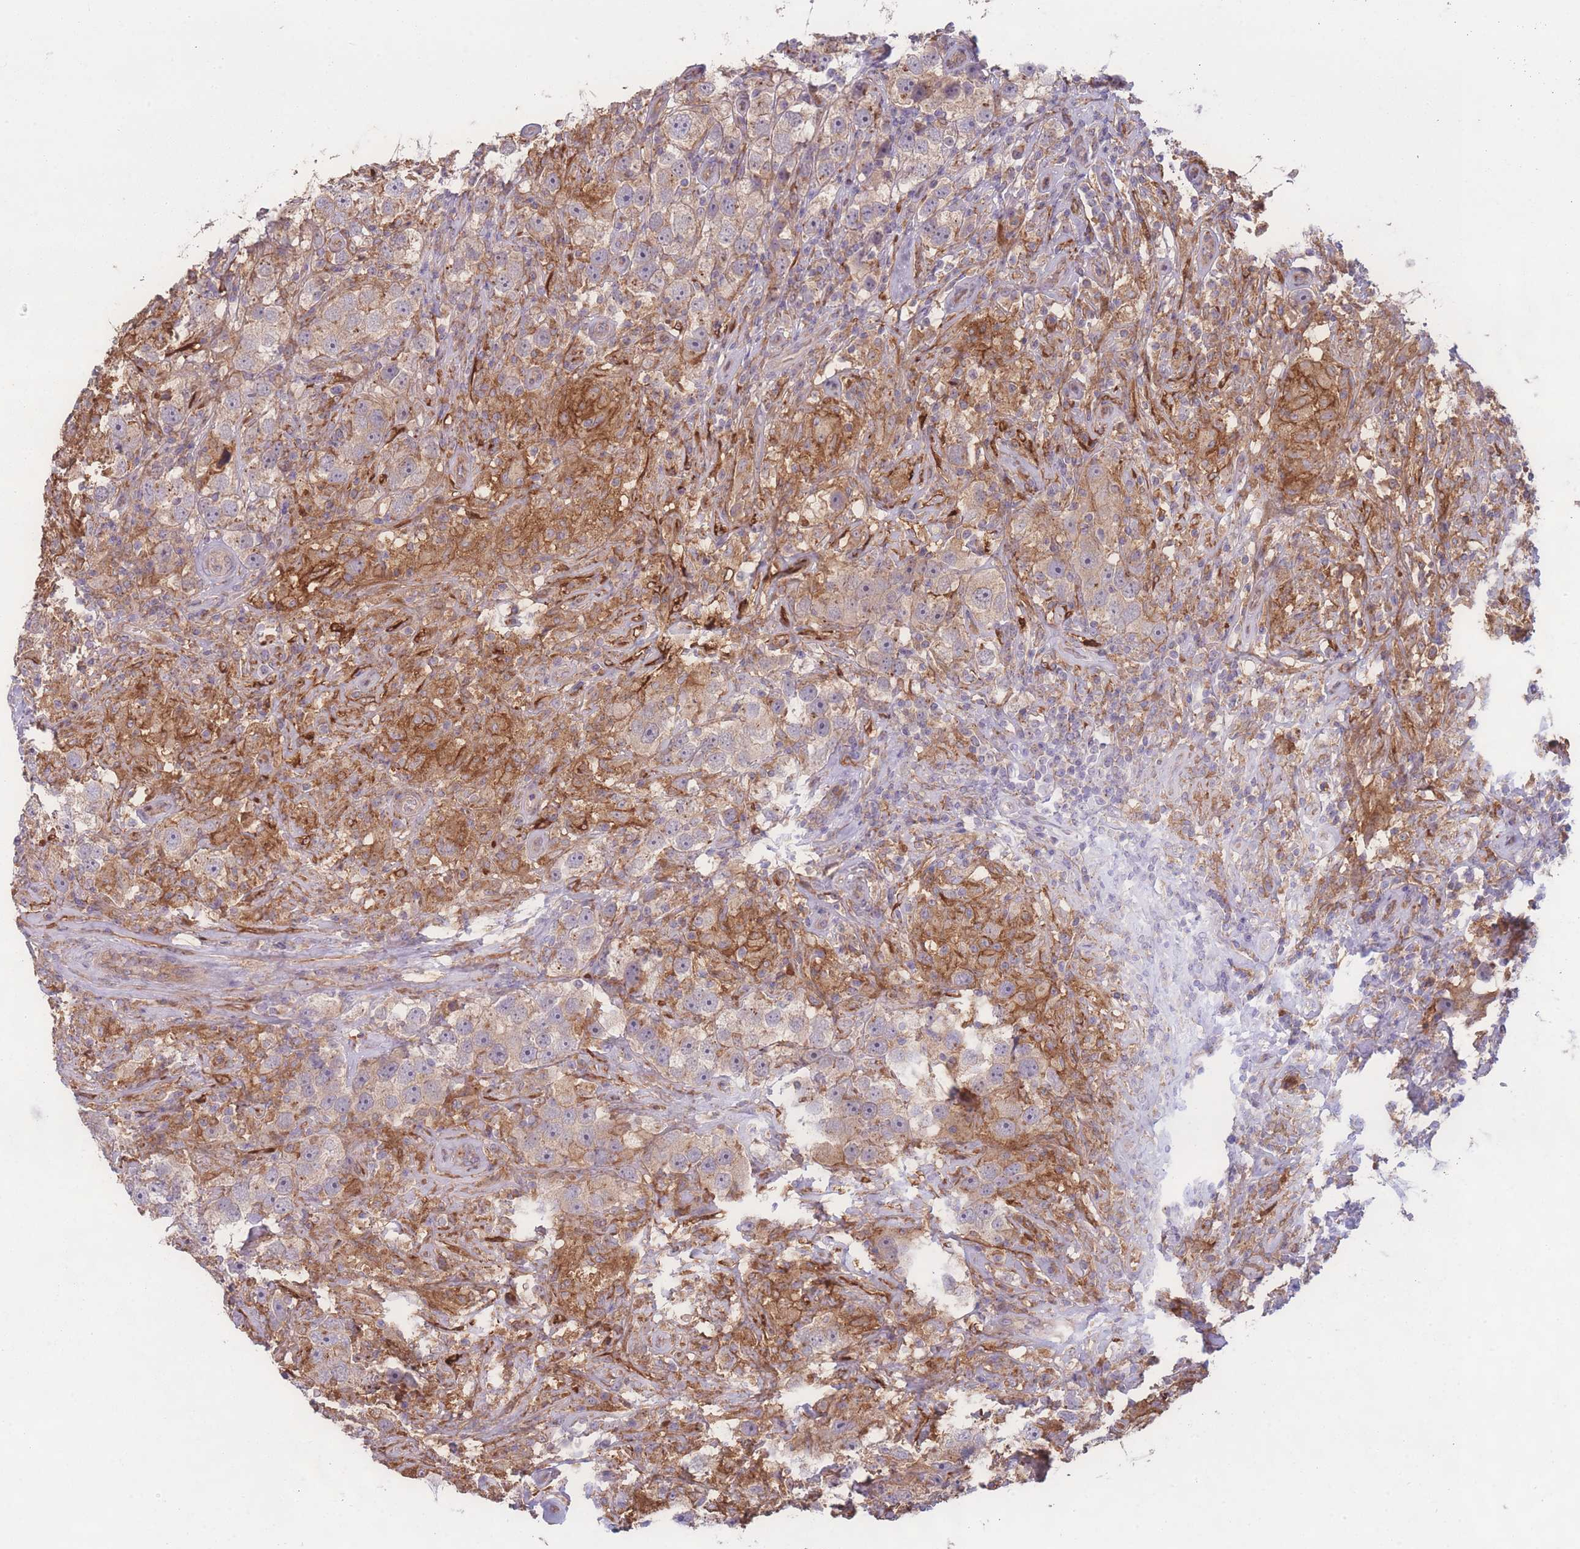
{"staining": {"intensity": "negative", "quantity": "none", "location": "none"}, "tissue": "testis cancer", "cell_type": "Tumor cells", "image_type": "cancer", "snomed": [{"axis": "morphology", "description": "Seminoma, NOS"}, {"axis": "topography", "description": "Testis"}], "caption": "Immunohistochemical staining of testis cancer exhibits no significant positivity in tumor cells.", "gene": "STEAP3", "patient": {"sex": "male", "age": 49}}